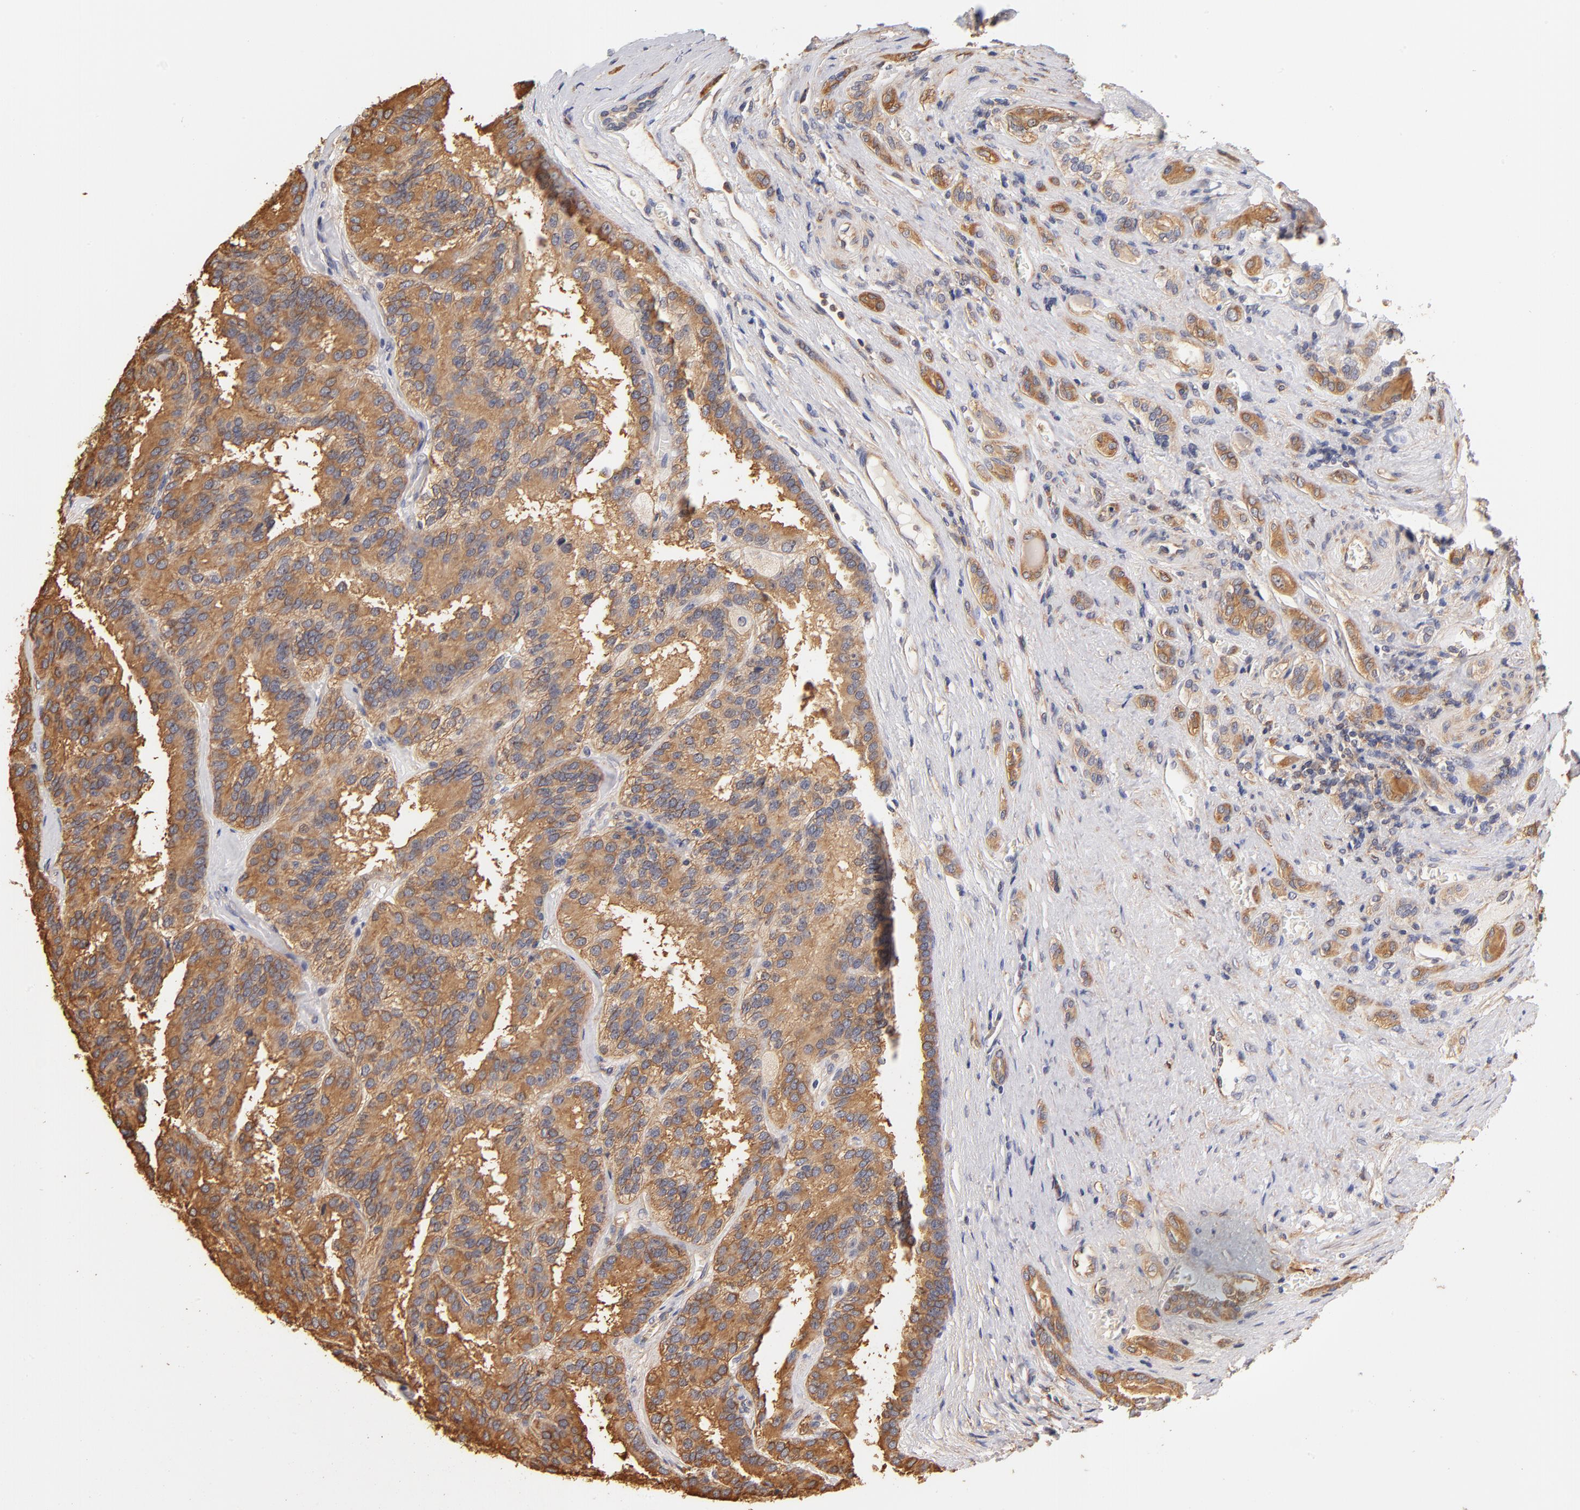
{"staining": {"intensity": "moderate", "quantity": ">75%", "location": "cytoplasmic/membranous"}, "tissue": "renal cancer", "cell_type": "Tumor cells", "image_type": "cancer", "snomed": [{"axis": "morphology", "description": "Adenocarcinoma, NOS"}, {"axis": "topography", "description": "Kidney"}], "caption": "The micrograph exhibits a brown stain indicating the presence of a protein in the cytoplasmic/membranous of tumor cells in renal cancer.", "gene": "FCMR", "patient": {"sex": "male", "age": 46}}